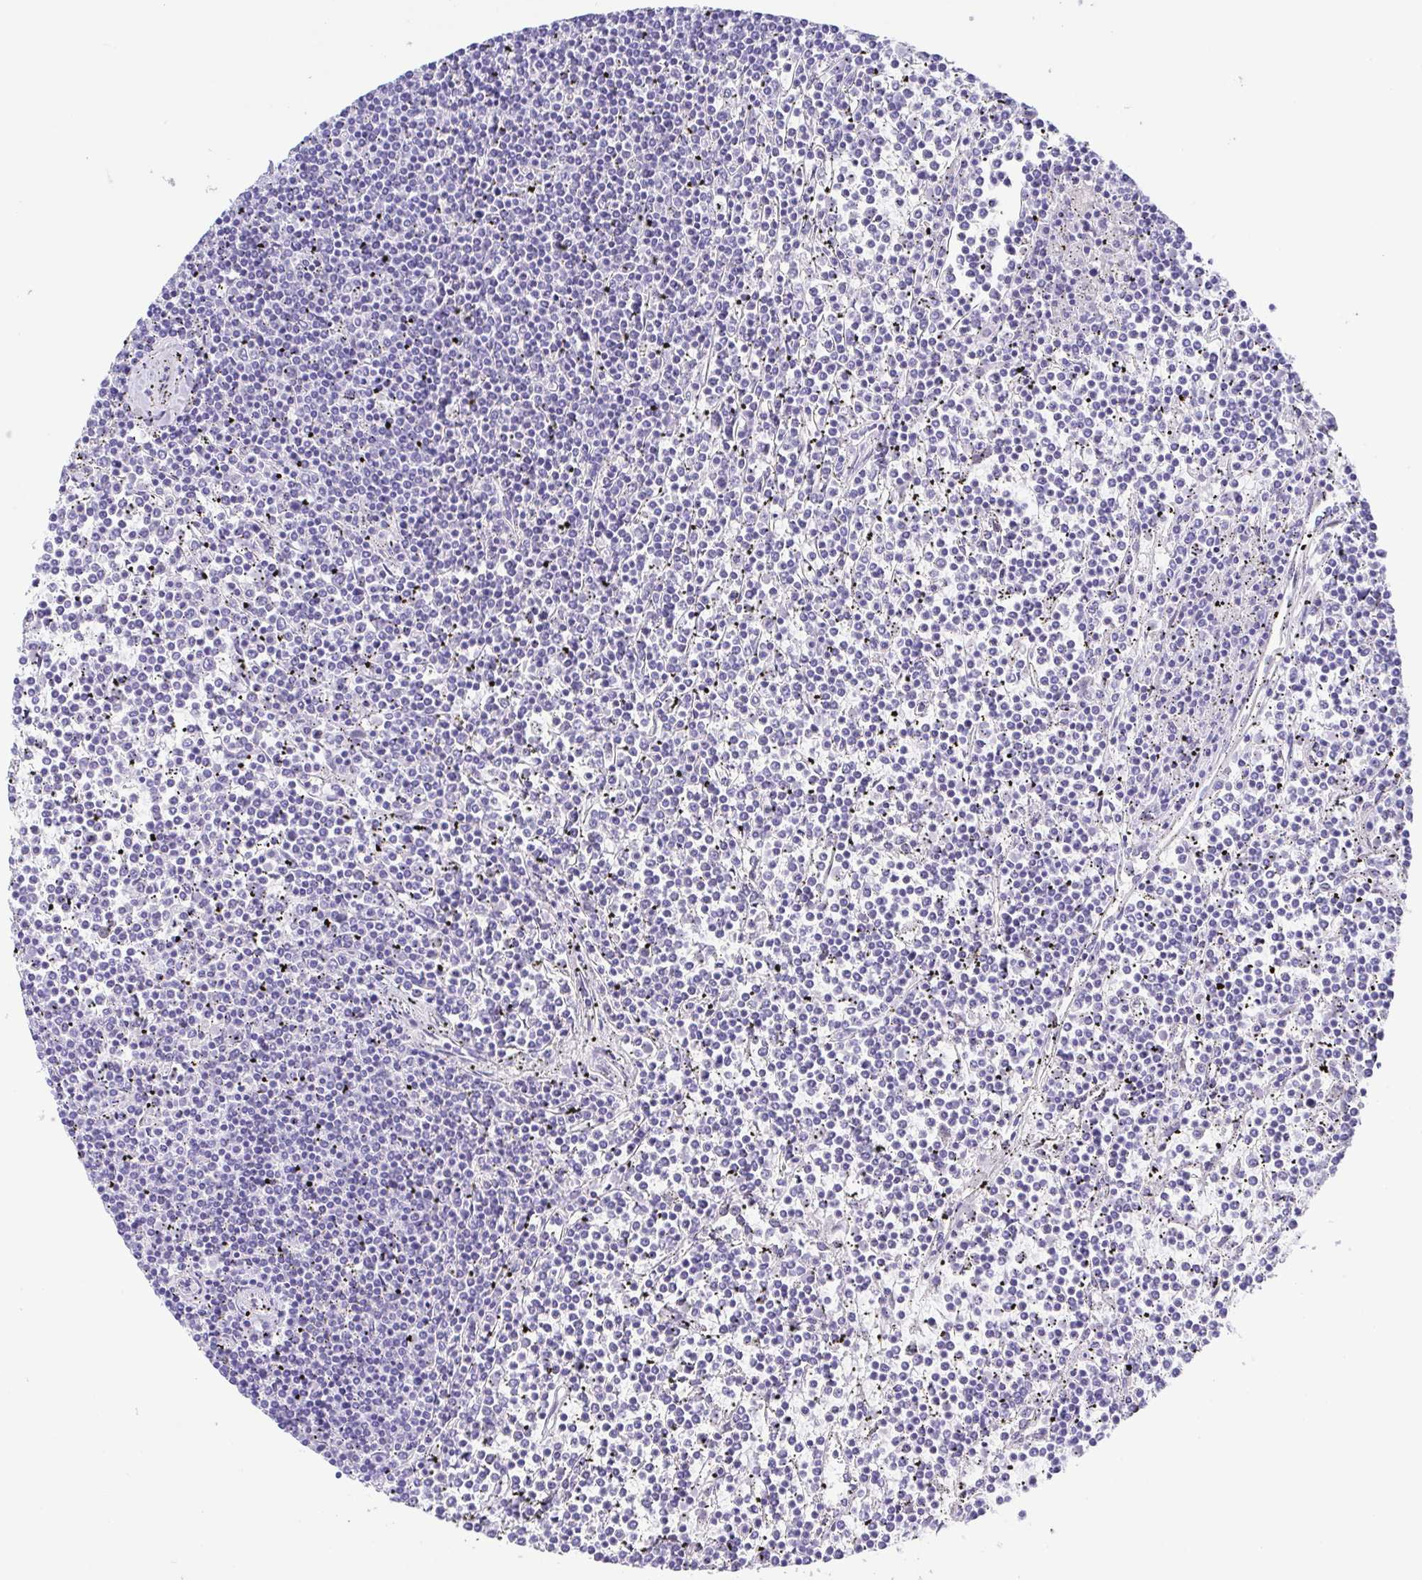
{"staining": {"intensity": "negative", "quantity": "none", "location": "none"}, "tissue": "lymphoma", "cell_type": "Tumor cells", "image_type": "cancer", "snomed": [{"axis": "morphology", "description": "Malignant lymphoma, non-Hodgkin's type, Low grade"}, {"axis": "topography", "description": "Spleen"}], "caption": "Lymphoma stained for a protein using IHC shows no positivity tumor cells.", "gene": "MUCL3", "patient": {"sex": "female", "age": 19}}